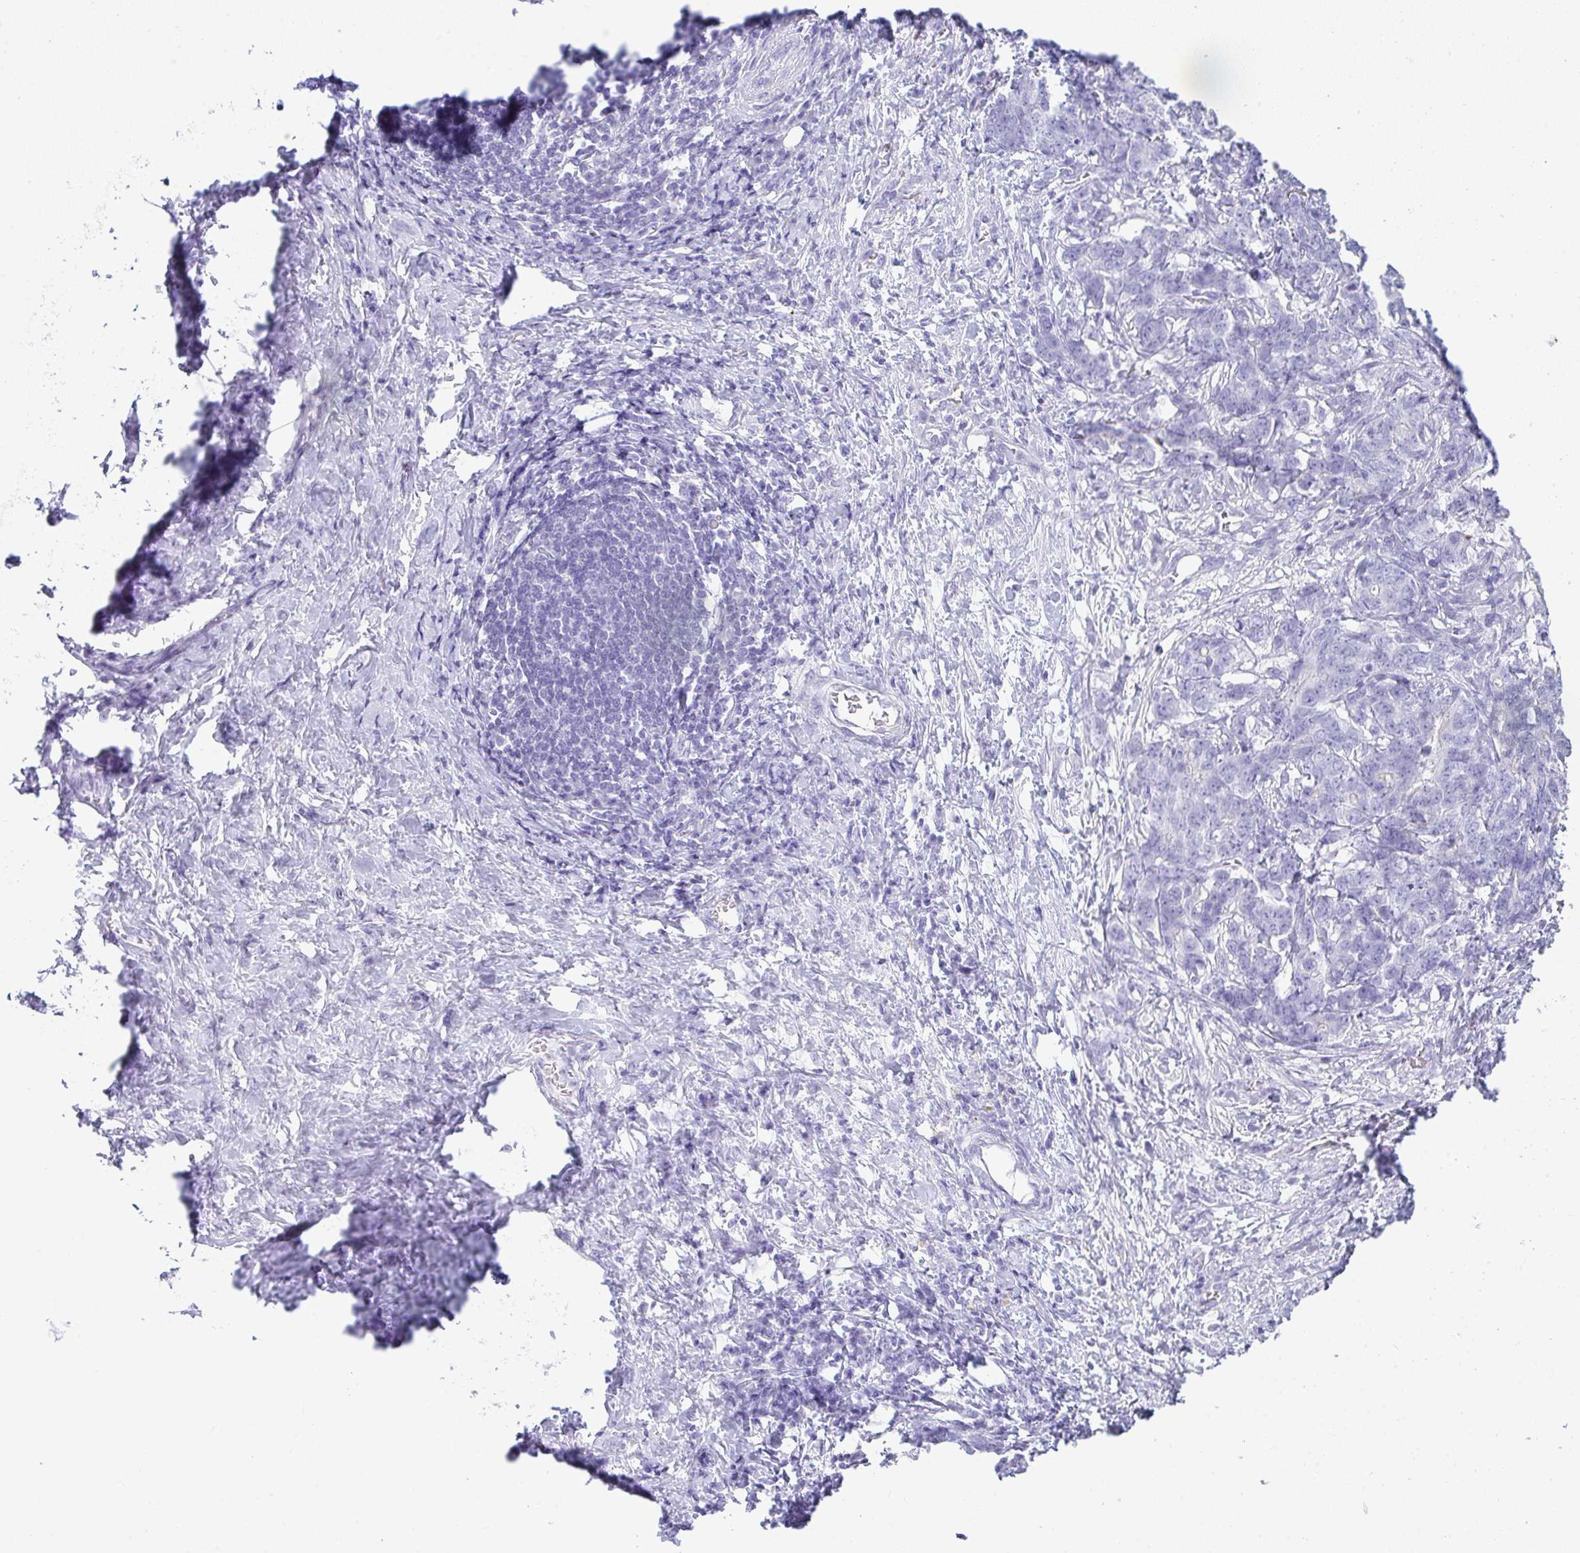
{"staining": {"intensity": "negative", "quantity": "none", "location": "none"}, "tissue": "stomach cancer", "cell_type": "Tumor cells", "image_type": "cancer", "snomed": [{"axis": "morphology", "description": "Normal tissue, NOS"}, {"axis": "morphology", "description": "Adenocarcinoma, NOS"}, {"axis": "topography", "description": "Stomach"}], "caption": "Tumor cells are negative for protein expression in human stomach cancer (adenocarcinoma).", "gene": "RASL10A", "patient": {"sex": "female", "age": 64}}